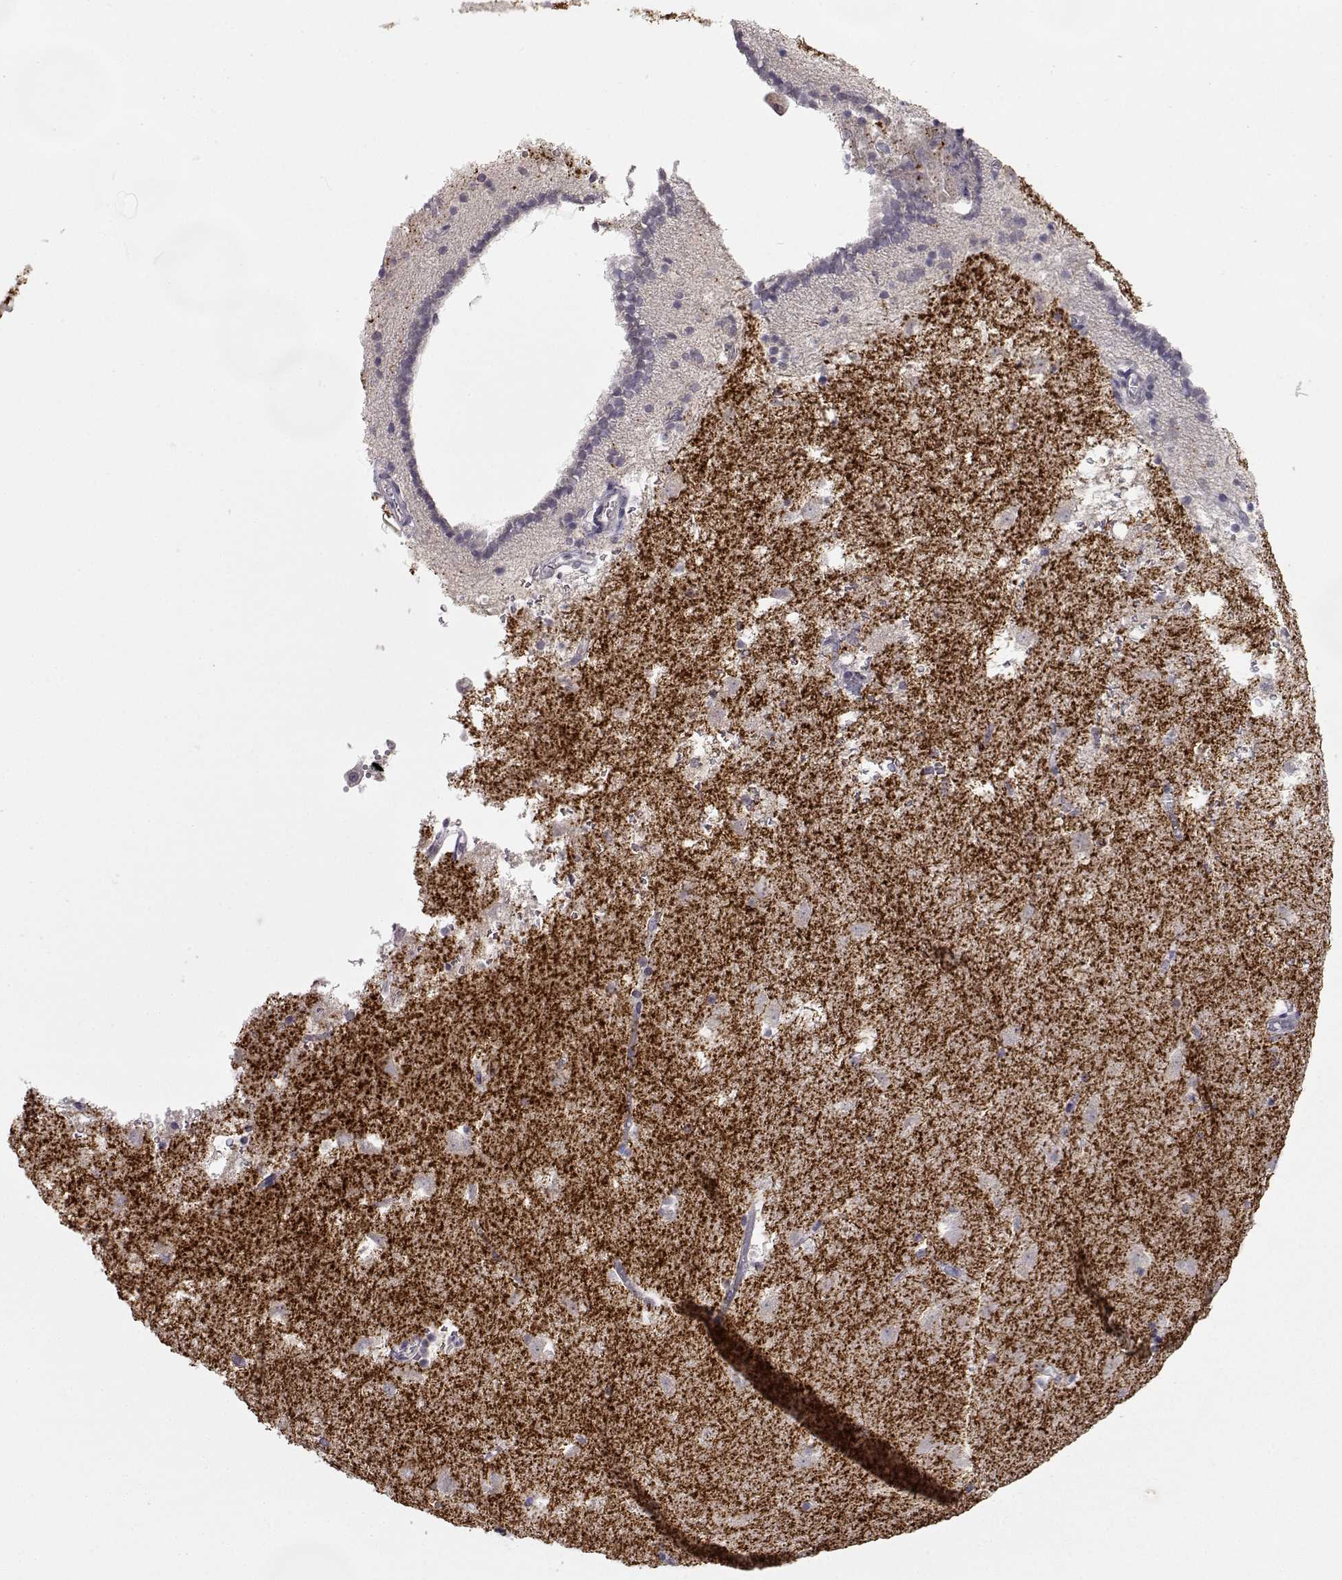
{"staining": {"intensity": "negative", "quantity": "none", "location": "none"}, "tissue": "caudate", "cell_type": "Glial cells", "image_type": "normal", "snomed": [{"axis": "morphology", "description": "Normal tissue, NOS"}, {"axis": "topography", "description": "Lateral ventricle wall"}], "caption": "Protein analysis of unremarkable caudate demonstrates no significant positivity in glial cells.", "gene": "SLC6A3", "patient": {"sex": "female", "age": 42}}